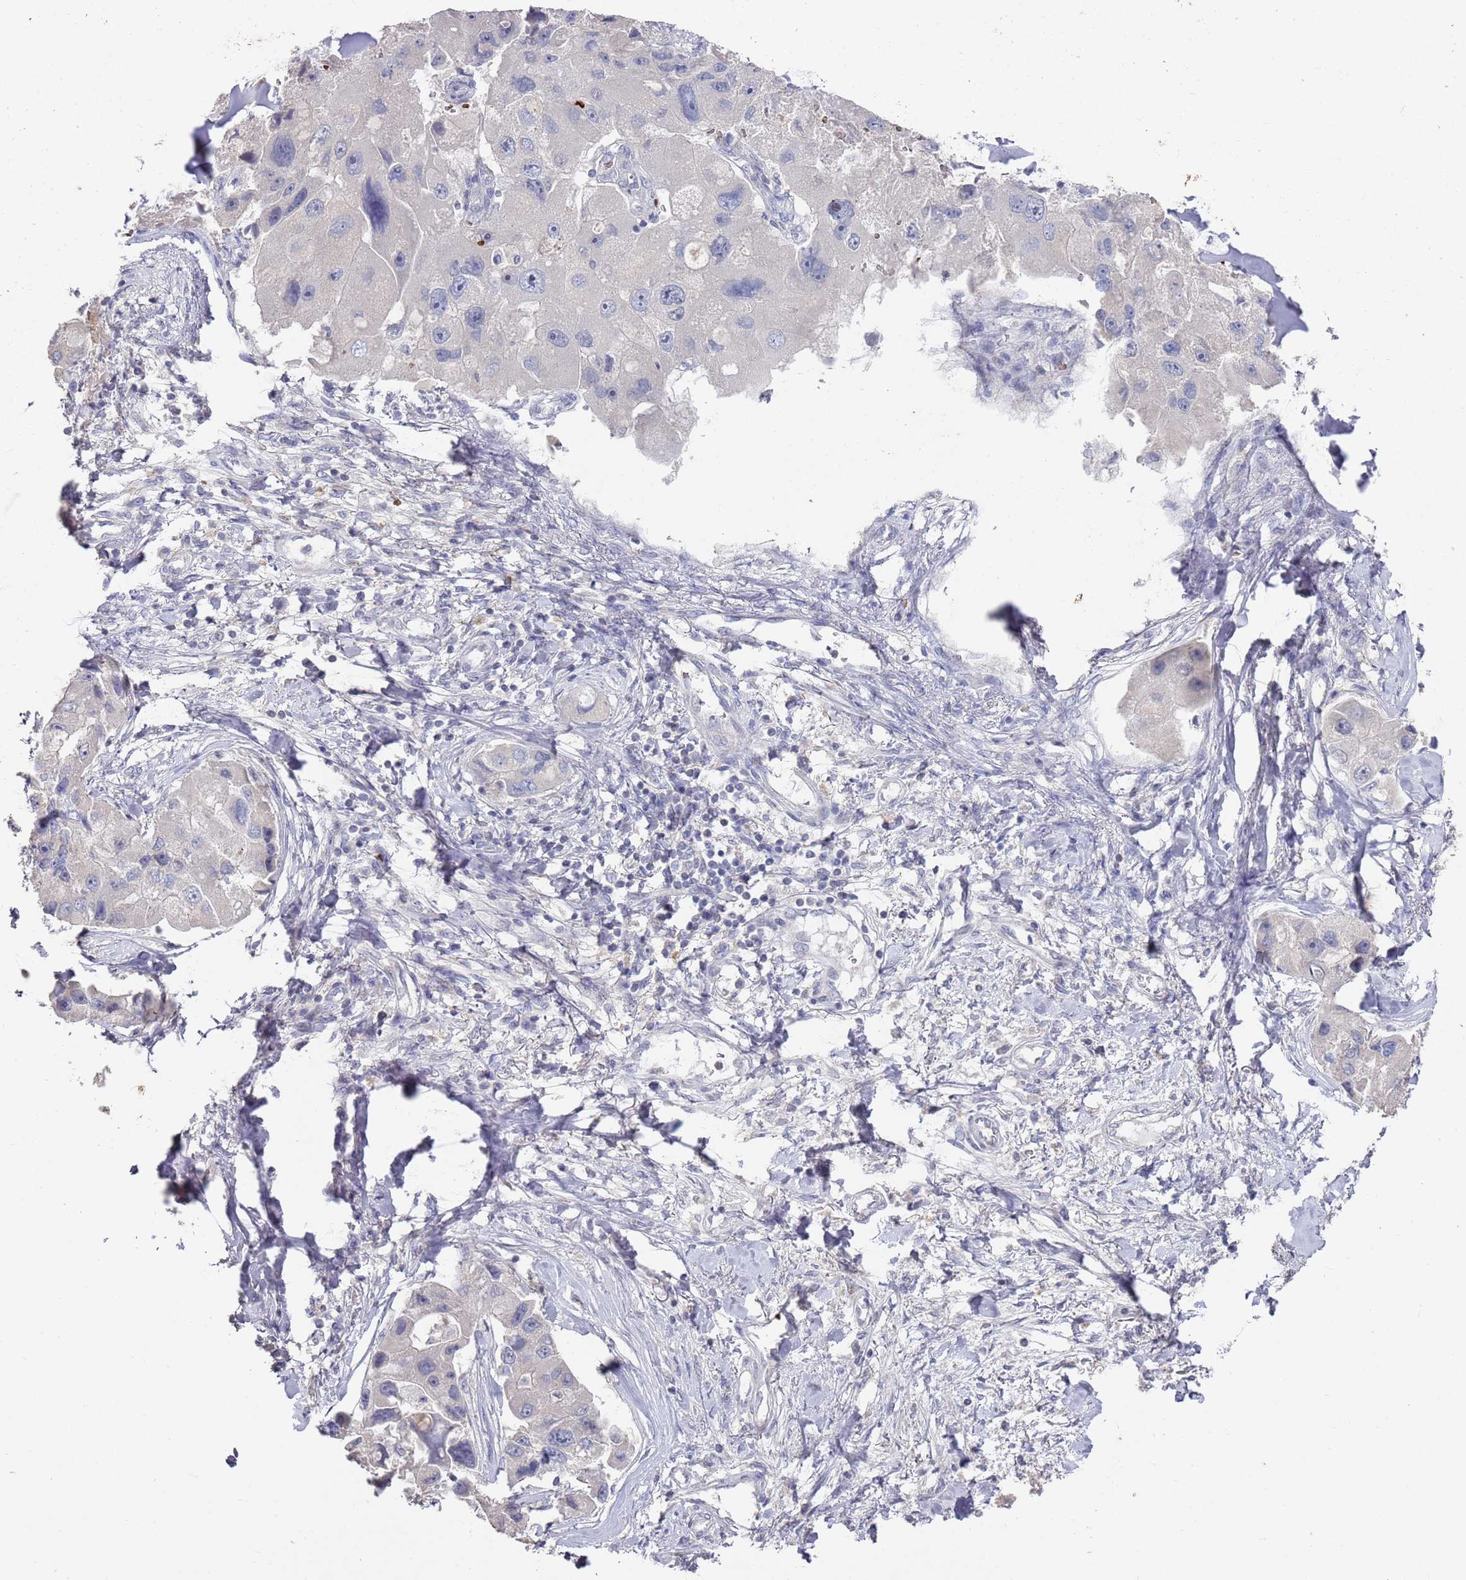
{"staining": {"intensity": "negative", "quantity": "none", "location": "none"}, "tissue": "lung cancer", "cell_type": "Tumor cells", "image_type": "cancer", "snomed": [{"axis": "morphology", "description": "Adenocarcinoma, NOS"}, {"axis": "topography", "description": "Lung"}], "caption": "Immunohistochemistry (IHC) of lung cancer shows no staining in tumor cells.", "gene": "LACC1", "patient": {"sex": "female", "age": 54}}